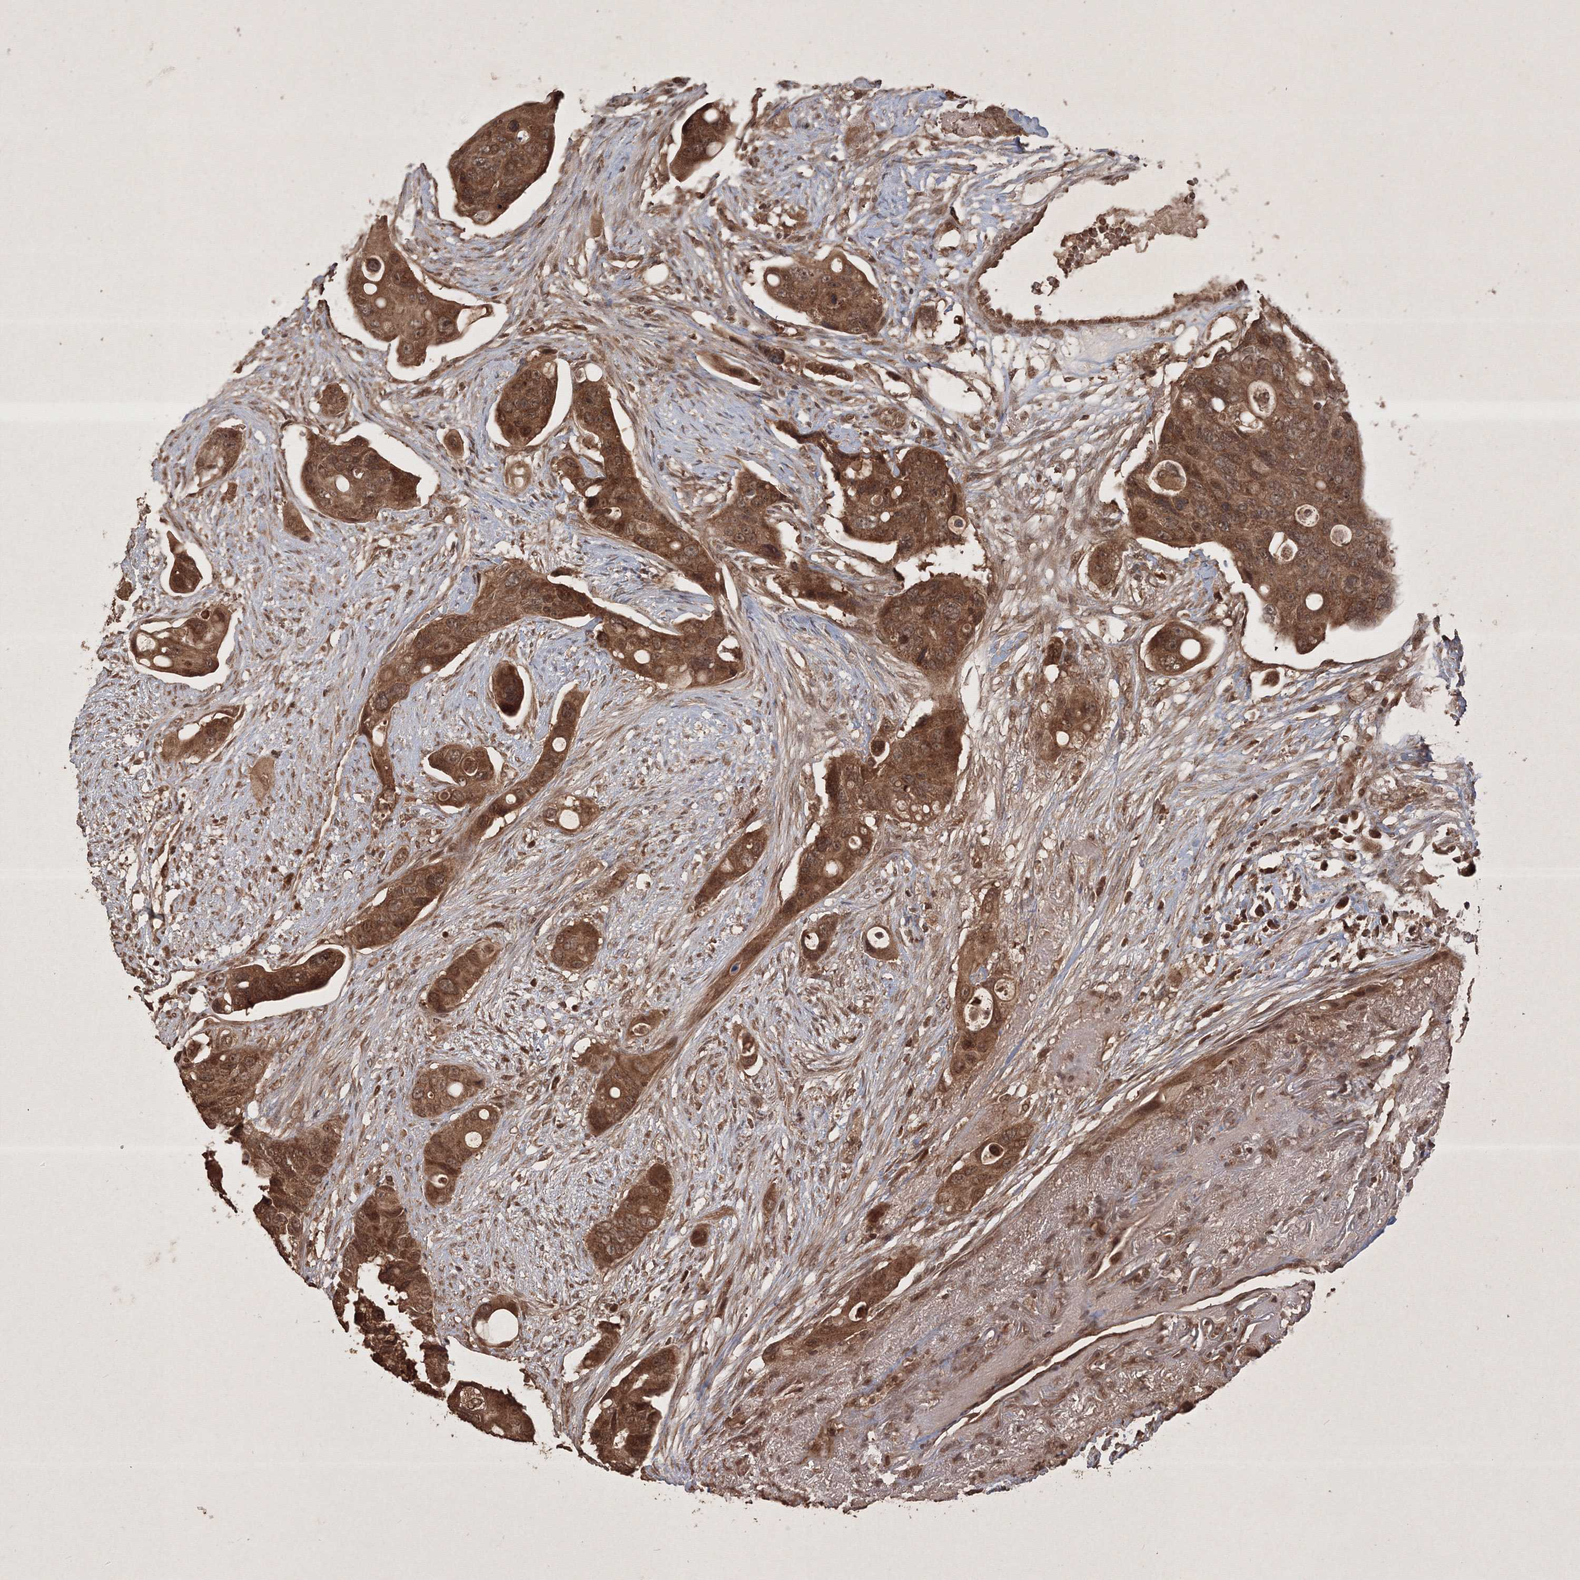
{"staining": {"intensity": "moderate", "quantity": ">75%", "location": "cytoplasmic/membranous,nuclear"}, "tissue": "colorectal cancer", "cell_type": "Tumor cells", "image_type": "cancer", "snomed": [{"axis": "morphology", "description": "Adenocarcinoma, NOS"}, {"axis": "topography", "description": "Colon"}], "caption": "Human colorectal cancer (adenocarcinoma) stained for a protein (brown) displays moderate cytoplasmic/membranous and nuclear positive staining in approximately >75% of tumor cells.", "gene": "PELI3", "patient": {"sex": "female", "age": 57}}